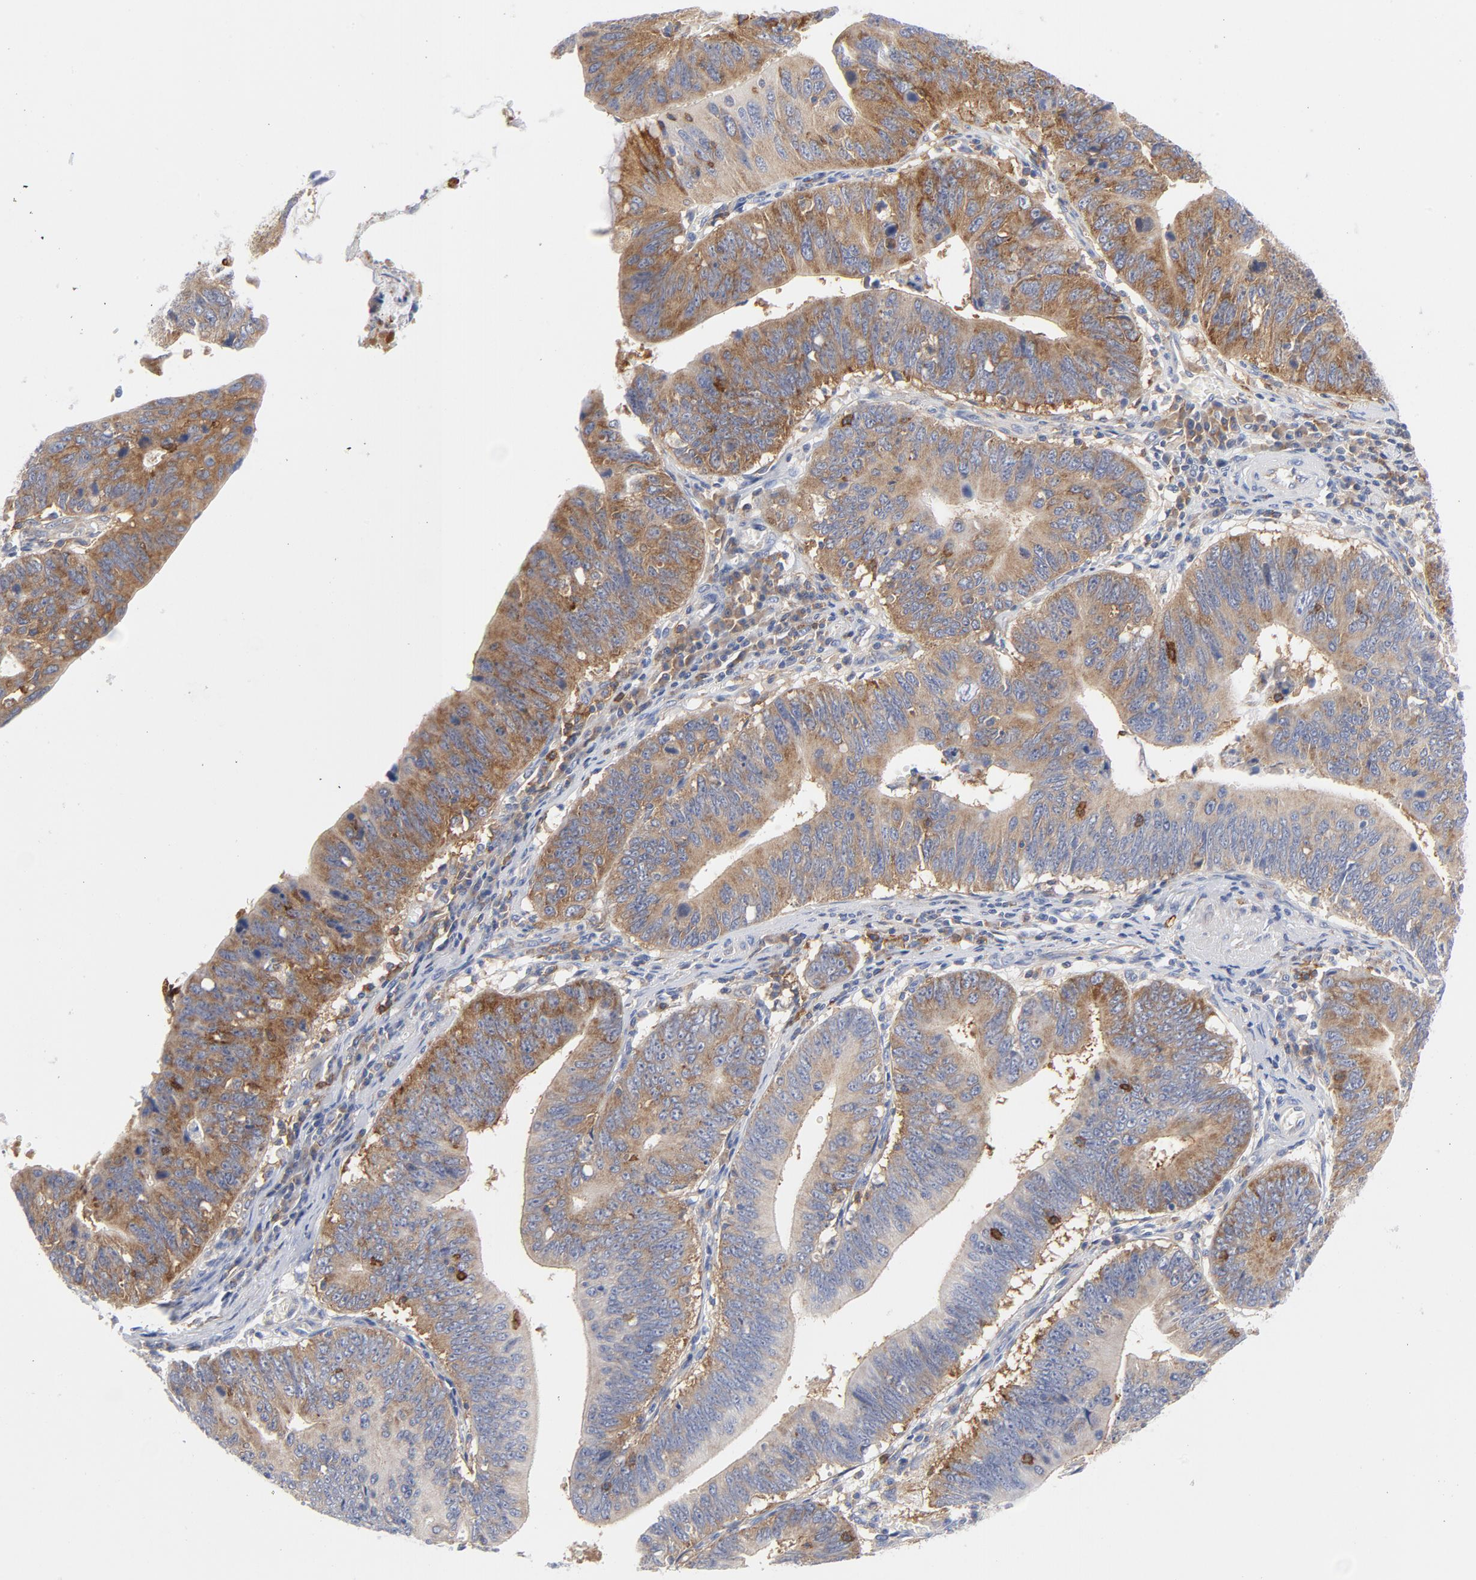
{"staining": {"intensity": "strong", "quantity": "25%-75%", "location": "cytoplasmic/membranous"}, "tissue": "stomach cancer", "cell_type": "Tumor cells", "image_type": "cancer", "snomed": [{"axis": "morphology", "description": "Adenocarcinoma, NOS"}, {"axis": "topography", "description": "Stomach"}], "caption": "The histopathology image shows staining of adenocarcinoma (stomach), revealing strong cytoplasmic/membranous protein expression (brown color) within tumor cells. The staining was performed using DAB (3,3'-diaminobenzidine), with brown indicating positive protein expression. Nuclei are stained blue with hematoxylin.", "gene": "CD86", "patient": {"sex": "male", "age": 59}}